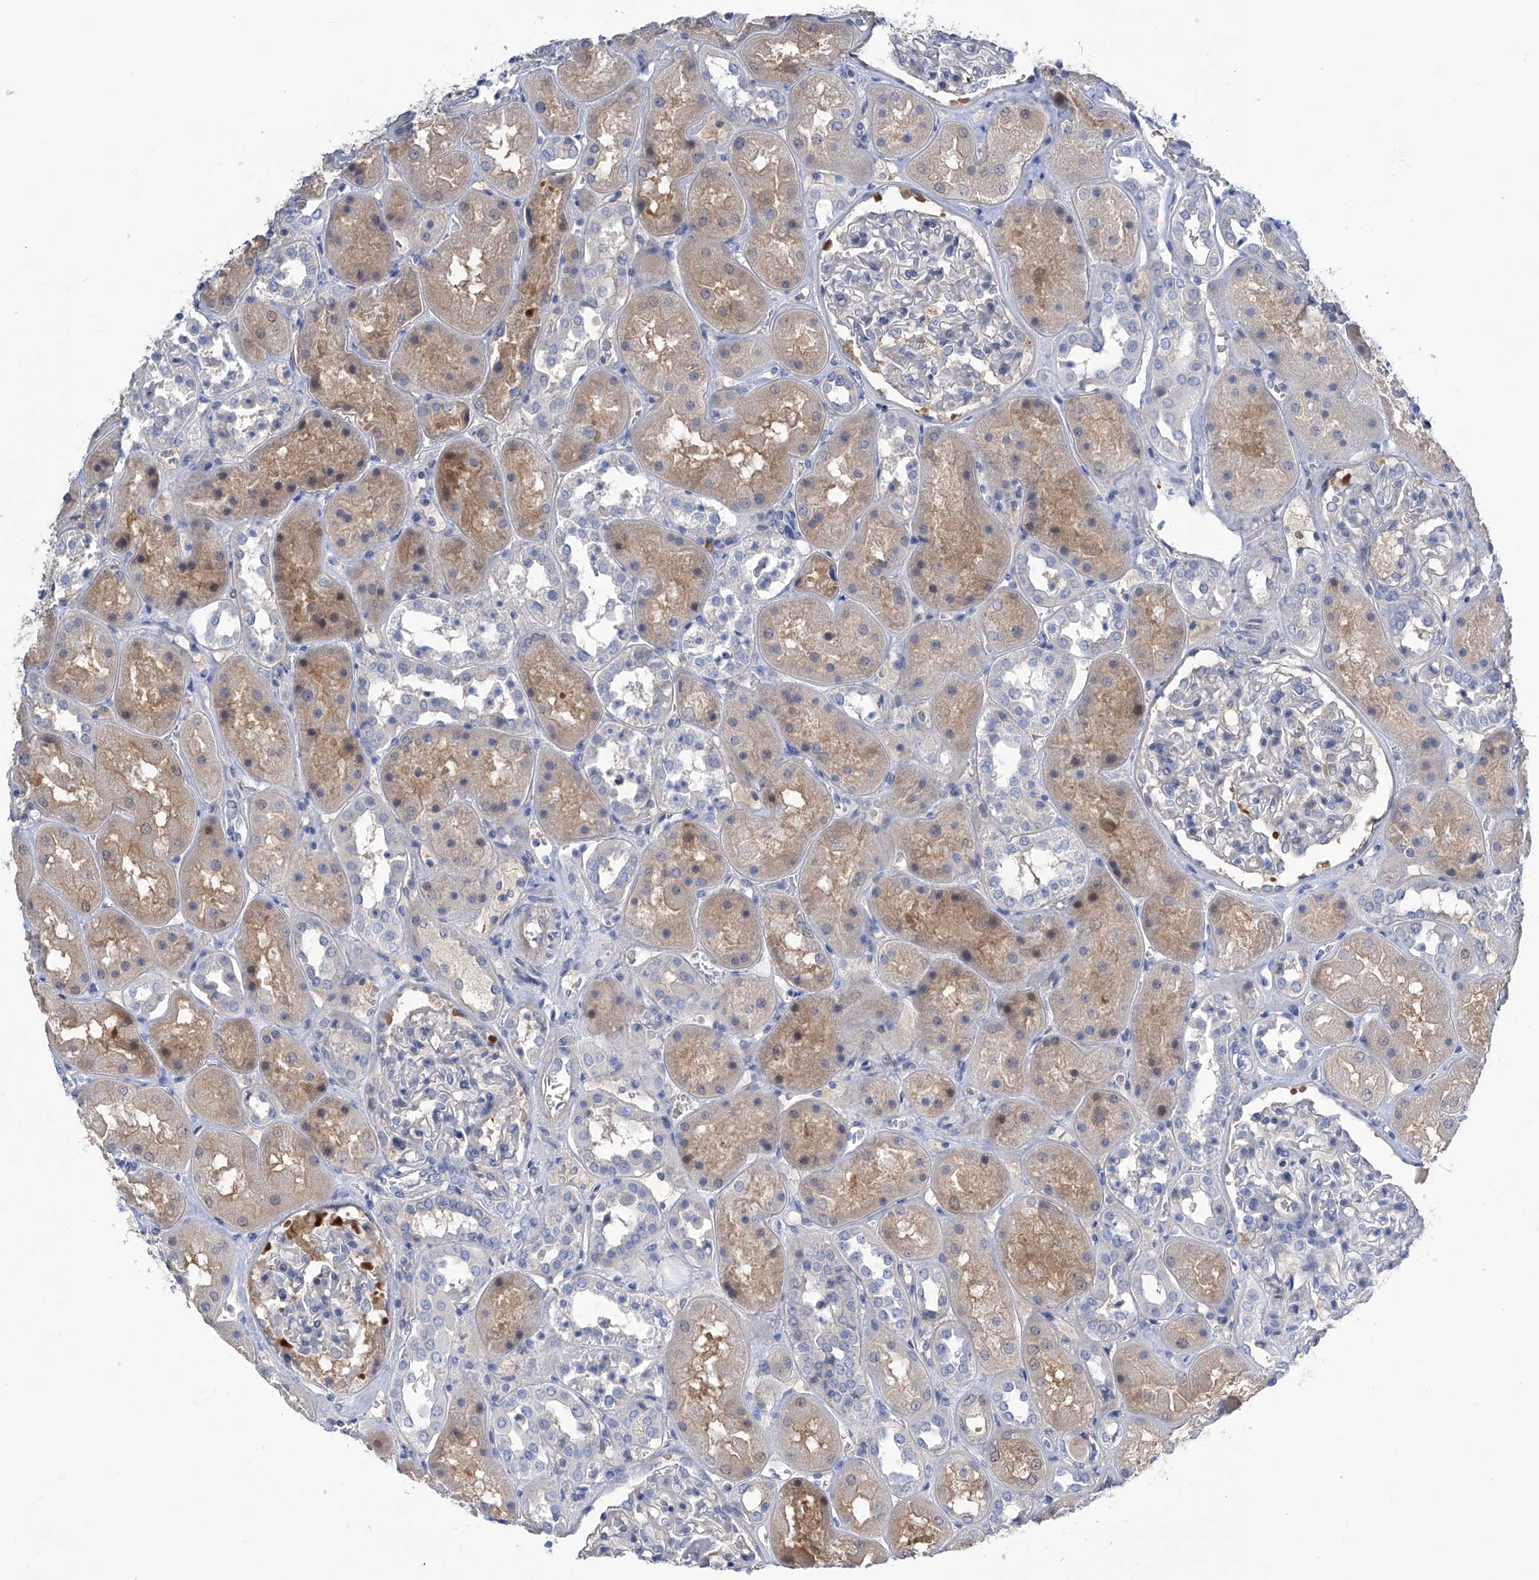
{"staining": {"intensity": "negative", "quantity": "none", "location": "none"}, "tissue": "kidney", "cell_type": "Cells in glomeruli", "image_type": "normal", "snomed": [{"axis": "morphology", "description": "Normal tissue, NOS"}, {"axis": "topography", "description": "Kidney"}], "caption": "This is an IHC image of benign kidney. There is no staining in cells in glomeruli.", "gene": "PGM3", "patient": {"sex": "male", "age": 70}}